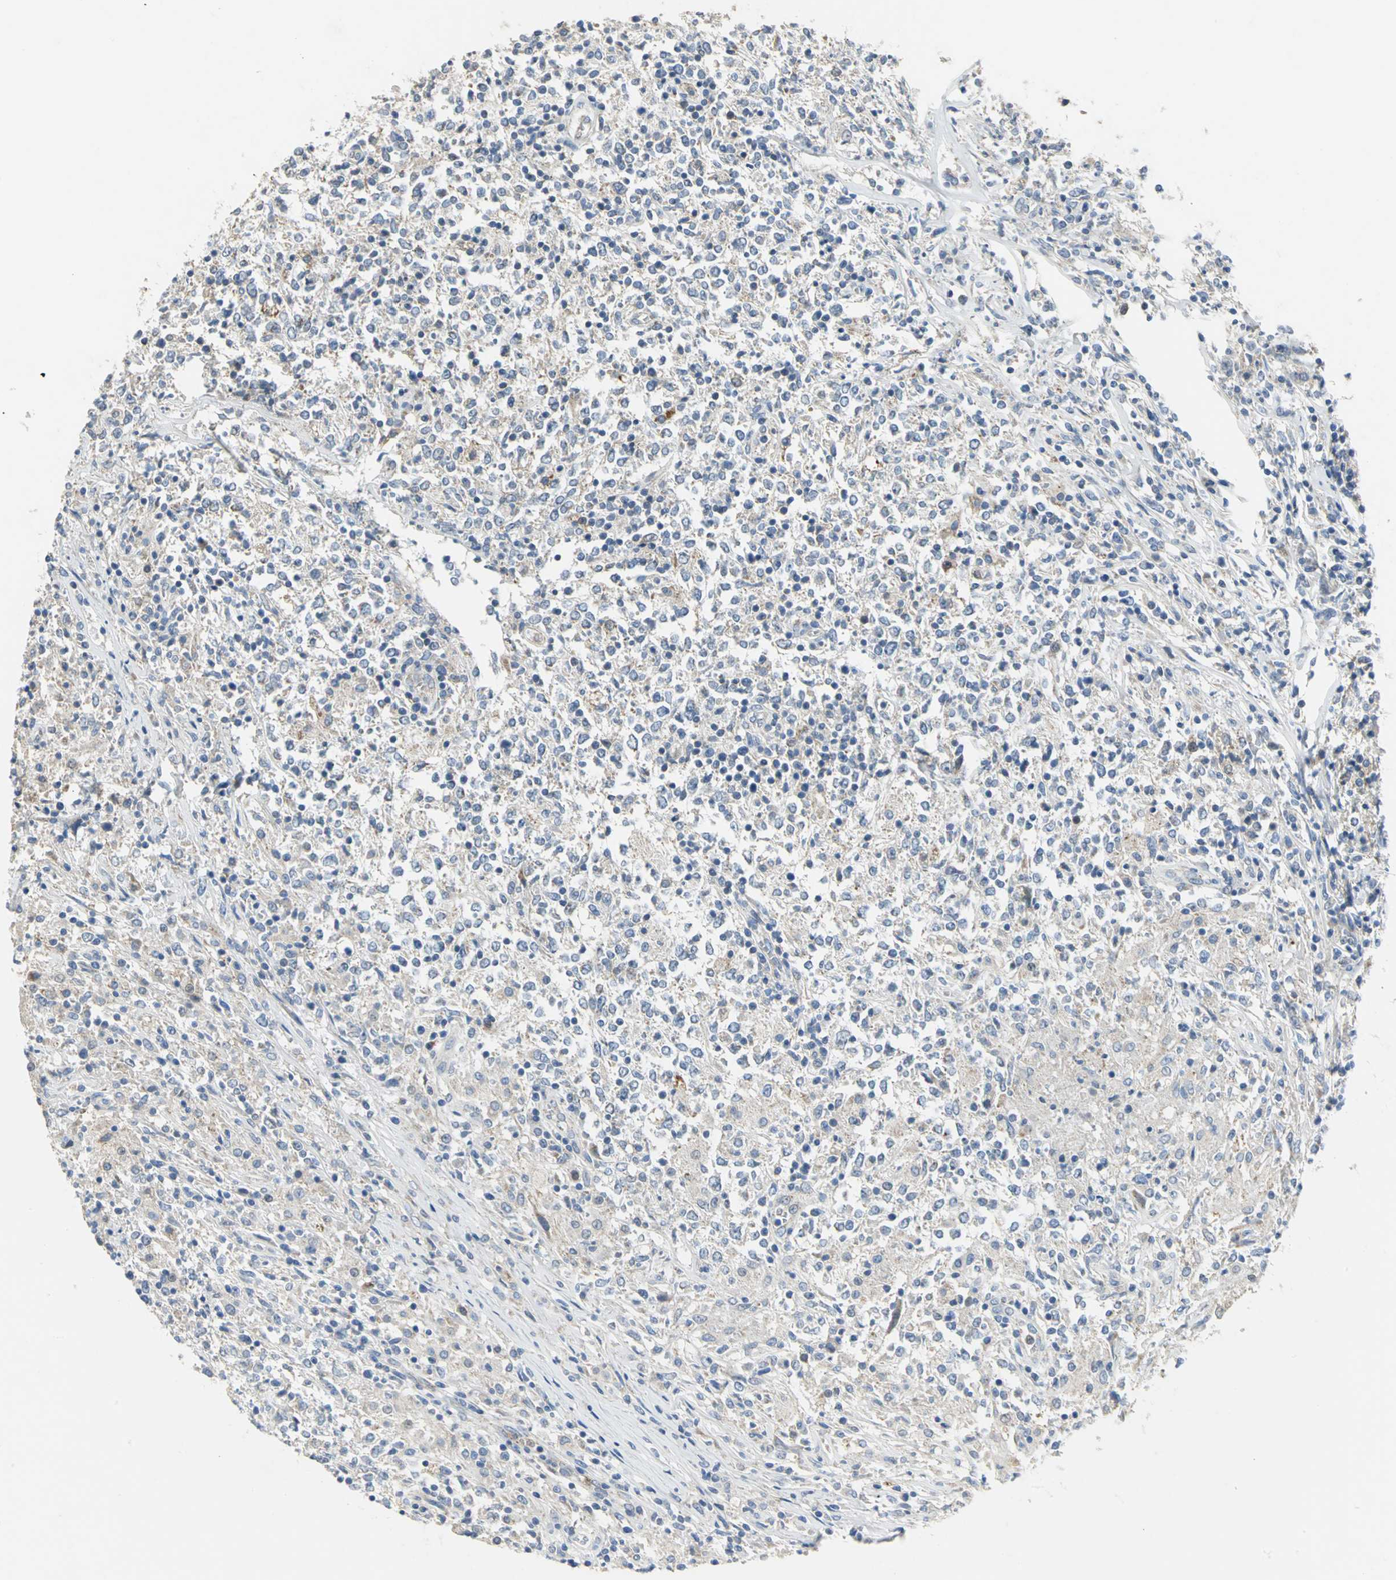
{"staining": {"intensity": "weak", "quantity": "<25%", "location": "cytoplasmic/membranous"}, "tissue": "lymphoma", "cell_type": "Tumor cells", "image_type": "cancer", "snomed": [{"axis": "morphology", "description": "Malignant lymphoma, non-Hodgkin's type, High grade"}, {"axis": "topography", "description": "Lymph node"}], "caption": "The immunohistochemistry (IHC) micrograph has no significant staining in tumor cells of high-grade malignant lymphoma, non-Hodgkin's type tissue.", "gene": "SPPL2B", "patient": {"sex": "female", "age": 84}}